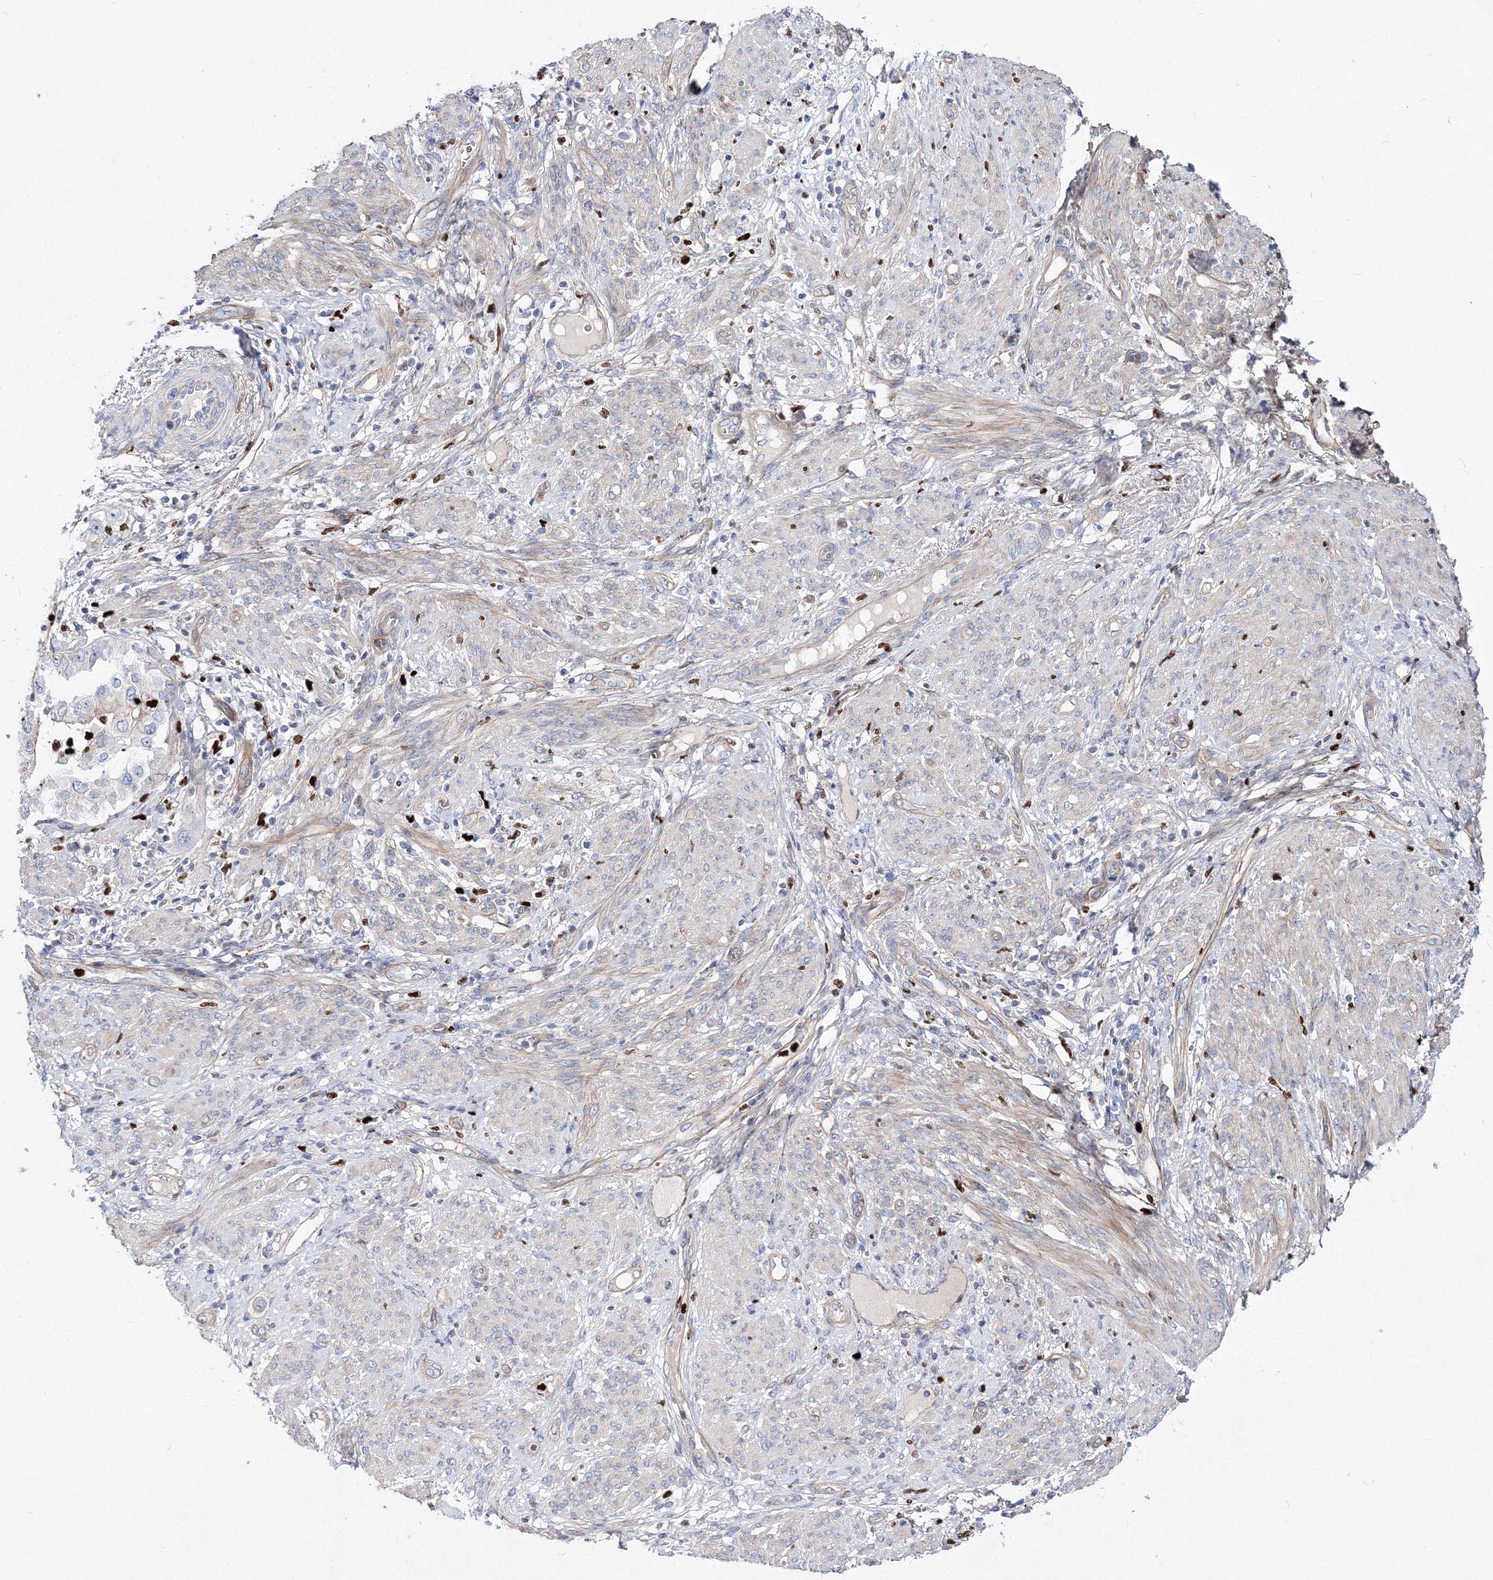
{"staining": {"intensity": "negative", "quantity": "none", "location": "none"}, "tissue": "endometrial cancer", "cell_type": "Tumor cells", "image_type": "cancer", "snomed": [{"axis": "morphology", "description": "Adenocarcinoma, NOS"}, {"axis": "topography", "description": "Endometrium"}], "caption": "DAB (3,3'-diaminobenzidine) immunohistochemical staining of human endometrial cancer (adenocarcinoma) exhibits no significant expression in tumor cells.", "gene": "C11orf52", "patient": {"sex": "female", "age": 85}}